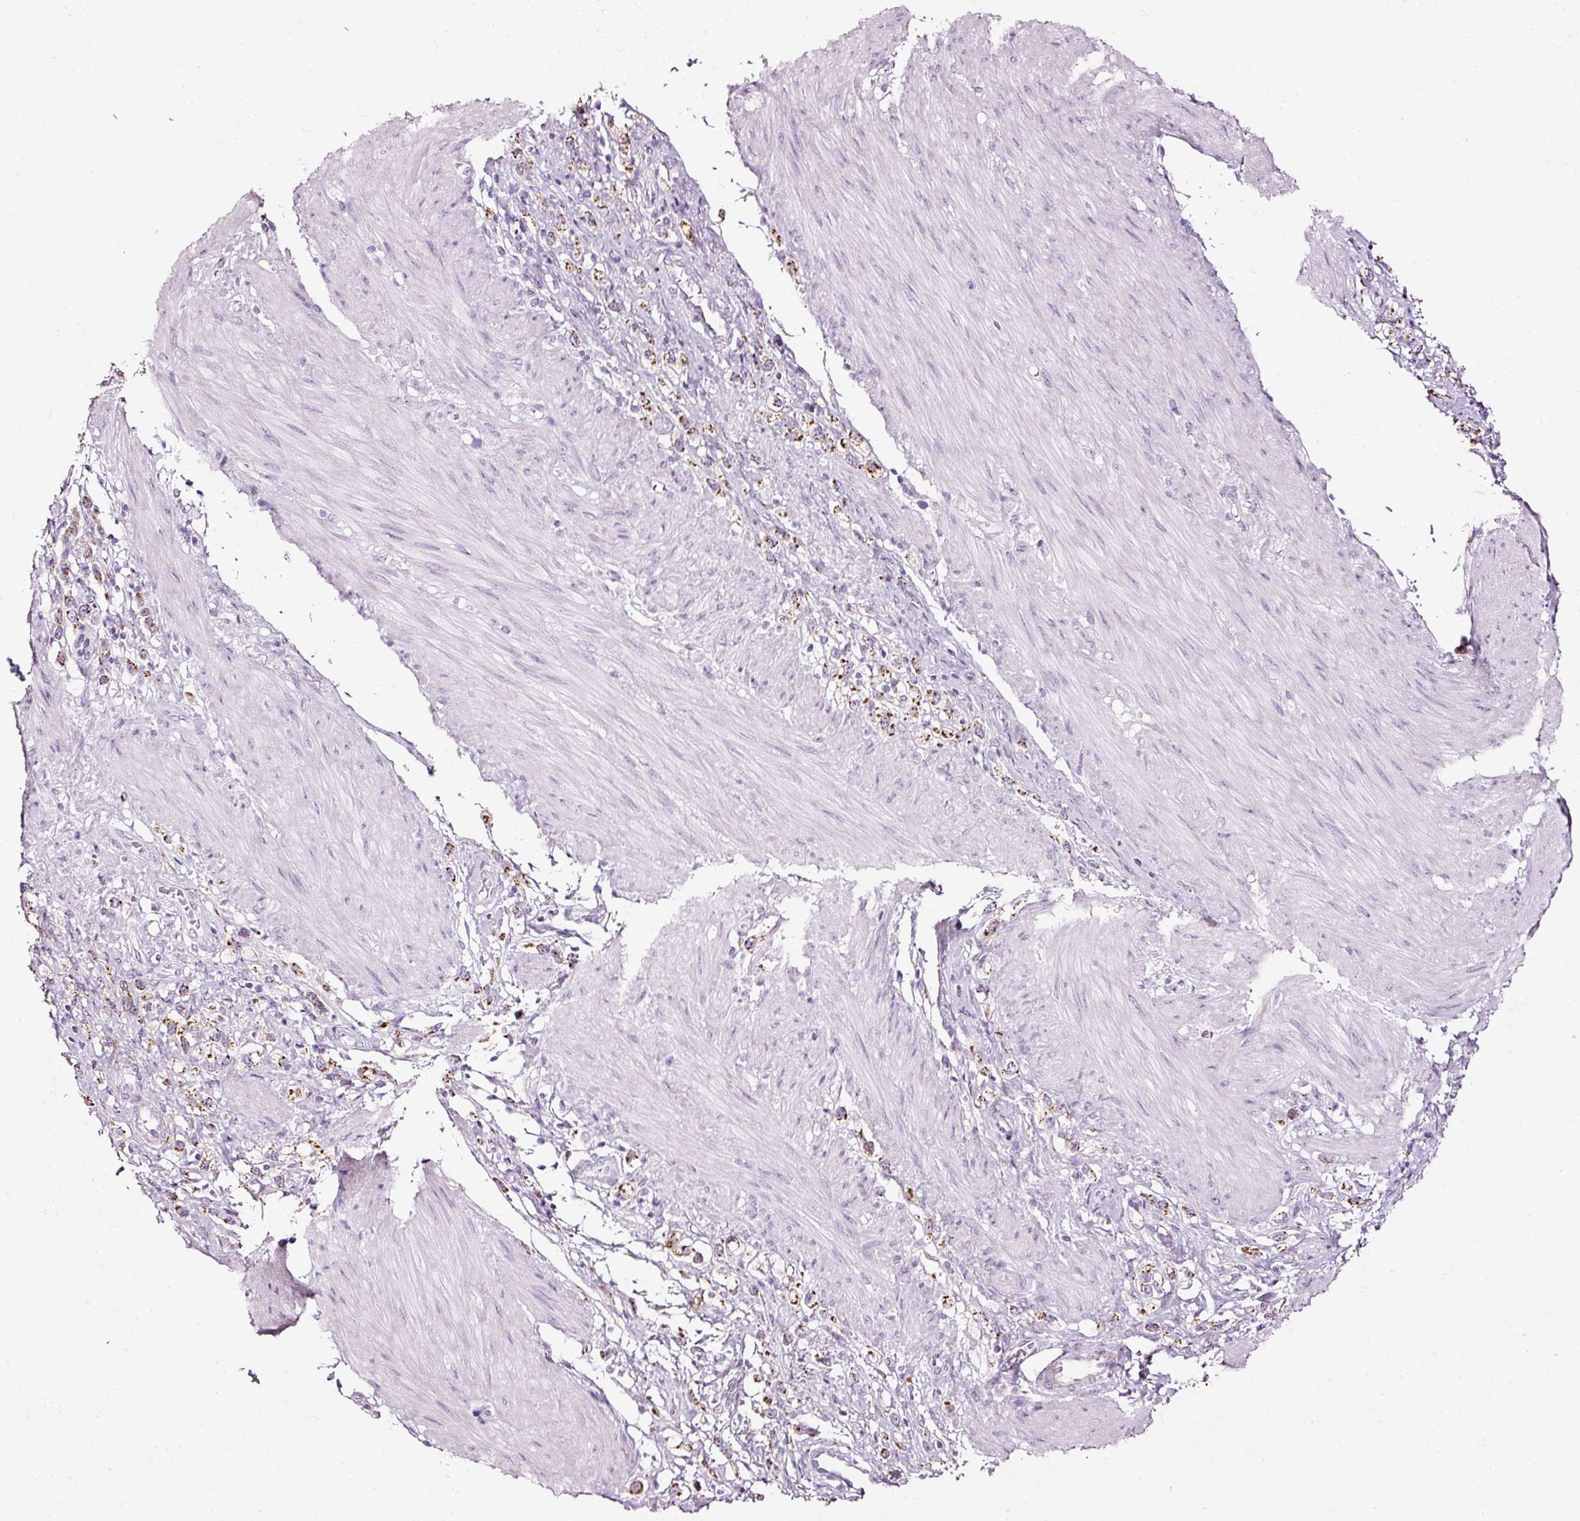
{"staining": {"intensity": "moderate", "quantity": ">75%", "location": "cytoplasmic/membranous"}, "tissue": "stomach cancer", "cell_type": "Tumor cells", "image_type": "cancer", "snomed": [{"axis": "morphology", "description": "Adenocarcinoma, NOS"}, {"axis": "topography", "description": "Stomach"}], "caption": "Adenocarcinoma (stomach) stained with DAB (3,3'-diaminobenzidine) immunohistochemistry (IHC) demonstrates medium levels of moderate cytoplasmic/membranous expression in approximately >75% of tumor cells.", "gene": "SDF4", "patient": {"sex": "female", "age": 65}}